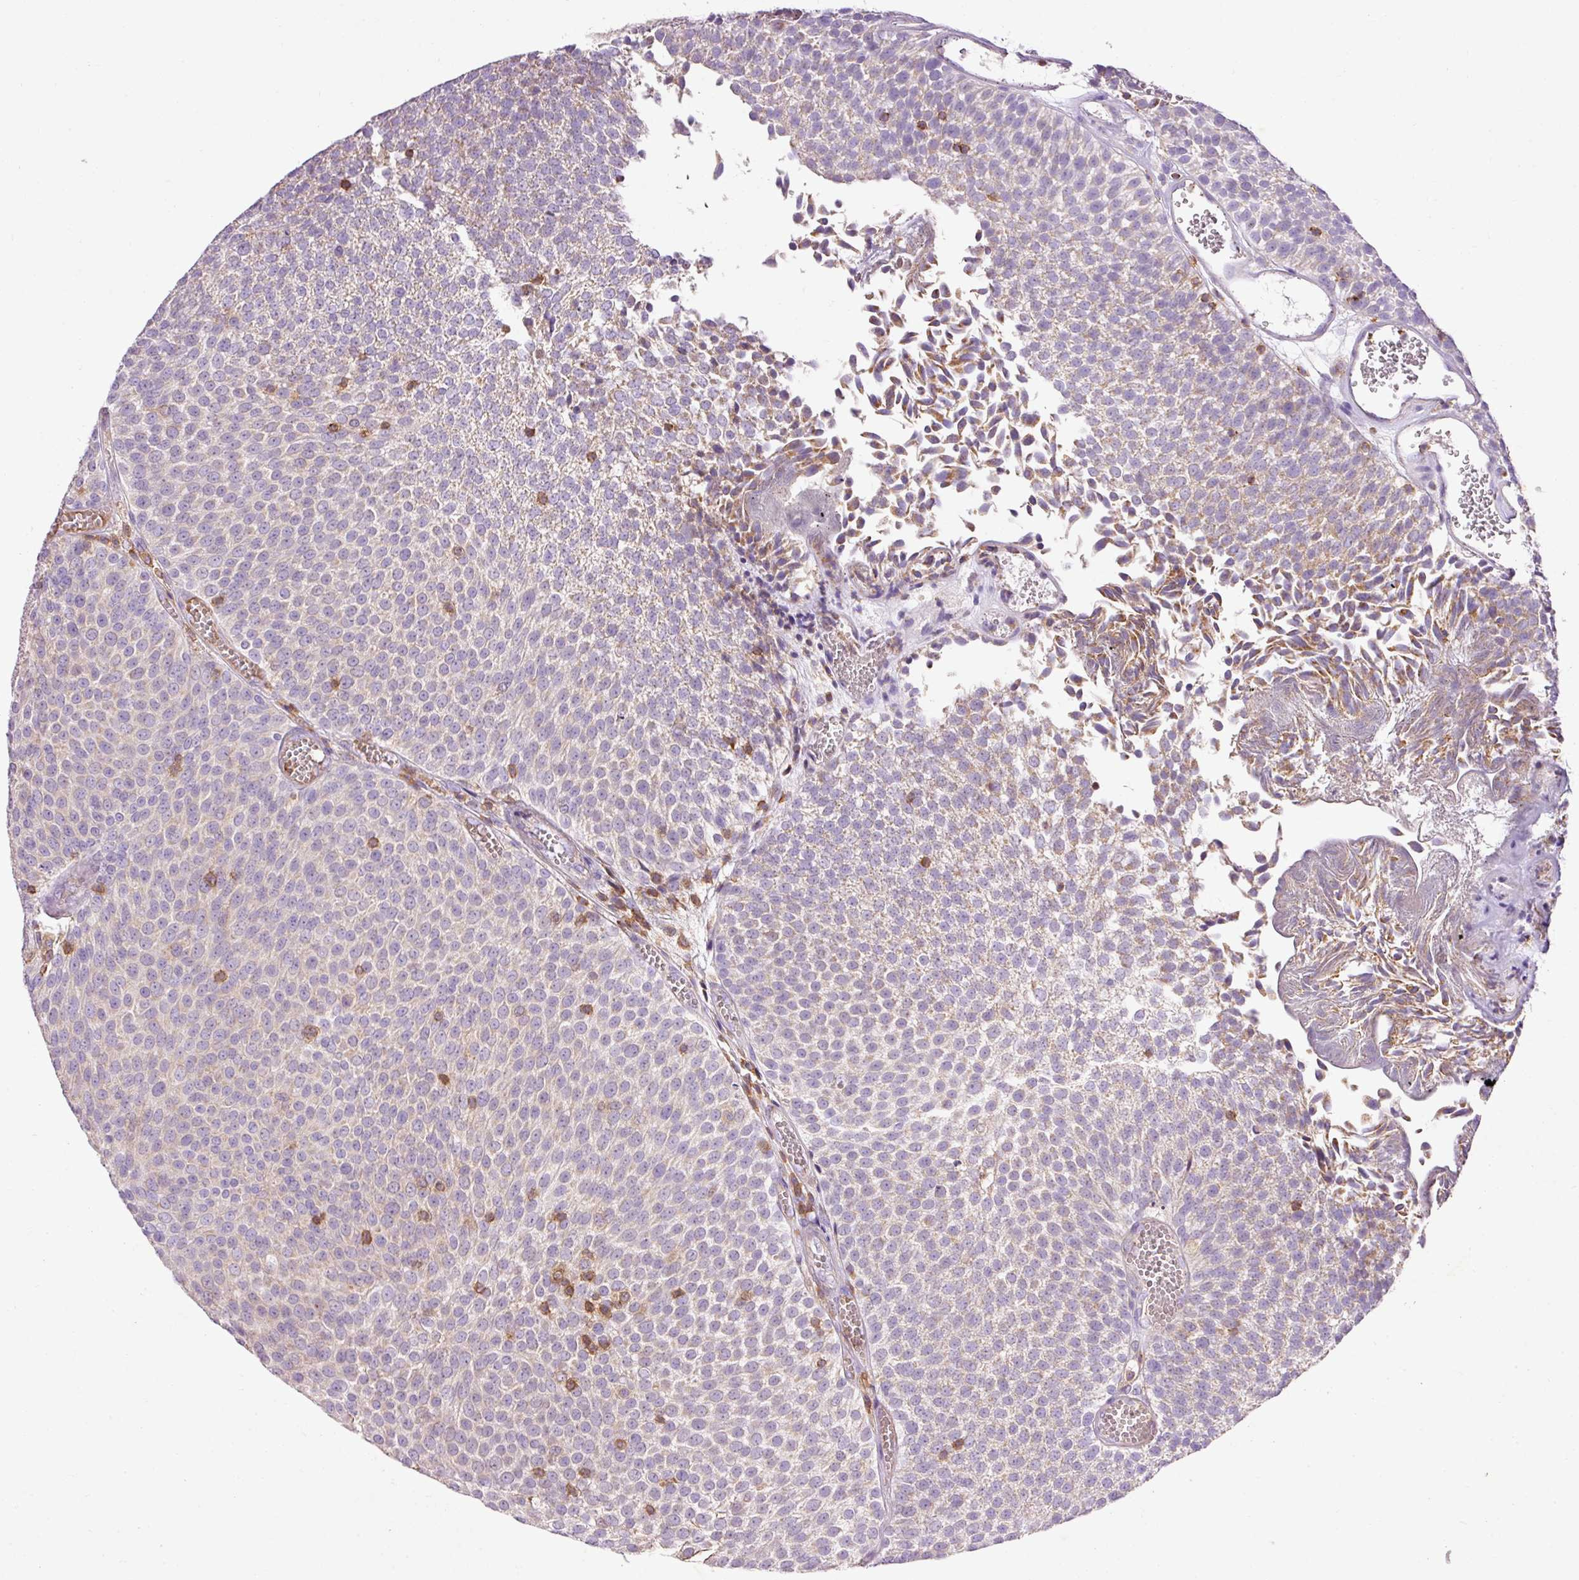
{"staining": {"intensity": "moderate", "quantity": "<25%", "location": "cytoplasmic/membranous,nuclear"}, "tissue": "urothelial cancer", "cell_type": "Tumor cells", "image_type": "cancer", "snomed": [{"axis": "morphology", "description": "Urothelial carcinoma, Low grade"}, {"axis": "topography", "description": "Urinary bladder"}], "caption": "High-magnification brightfield microscopy of urothelial carcinoma (low-grade) stained with DAB (brown) and counterstained with hematoxylin (blue). tumor cells exhibit moderate cytoplasmic/membranous and nuclear expression is present in approximately<25% of cells.", "gene": "IMMT", "patient": {"sex": "female", "age": 79}}